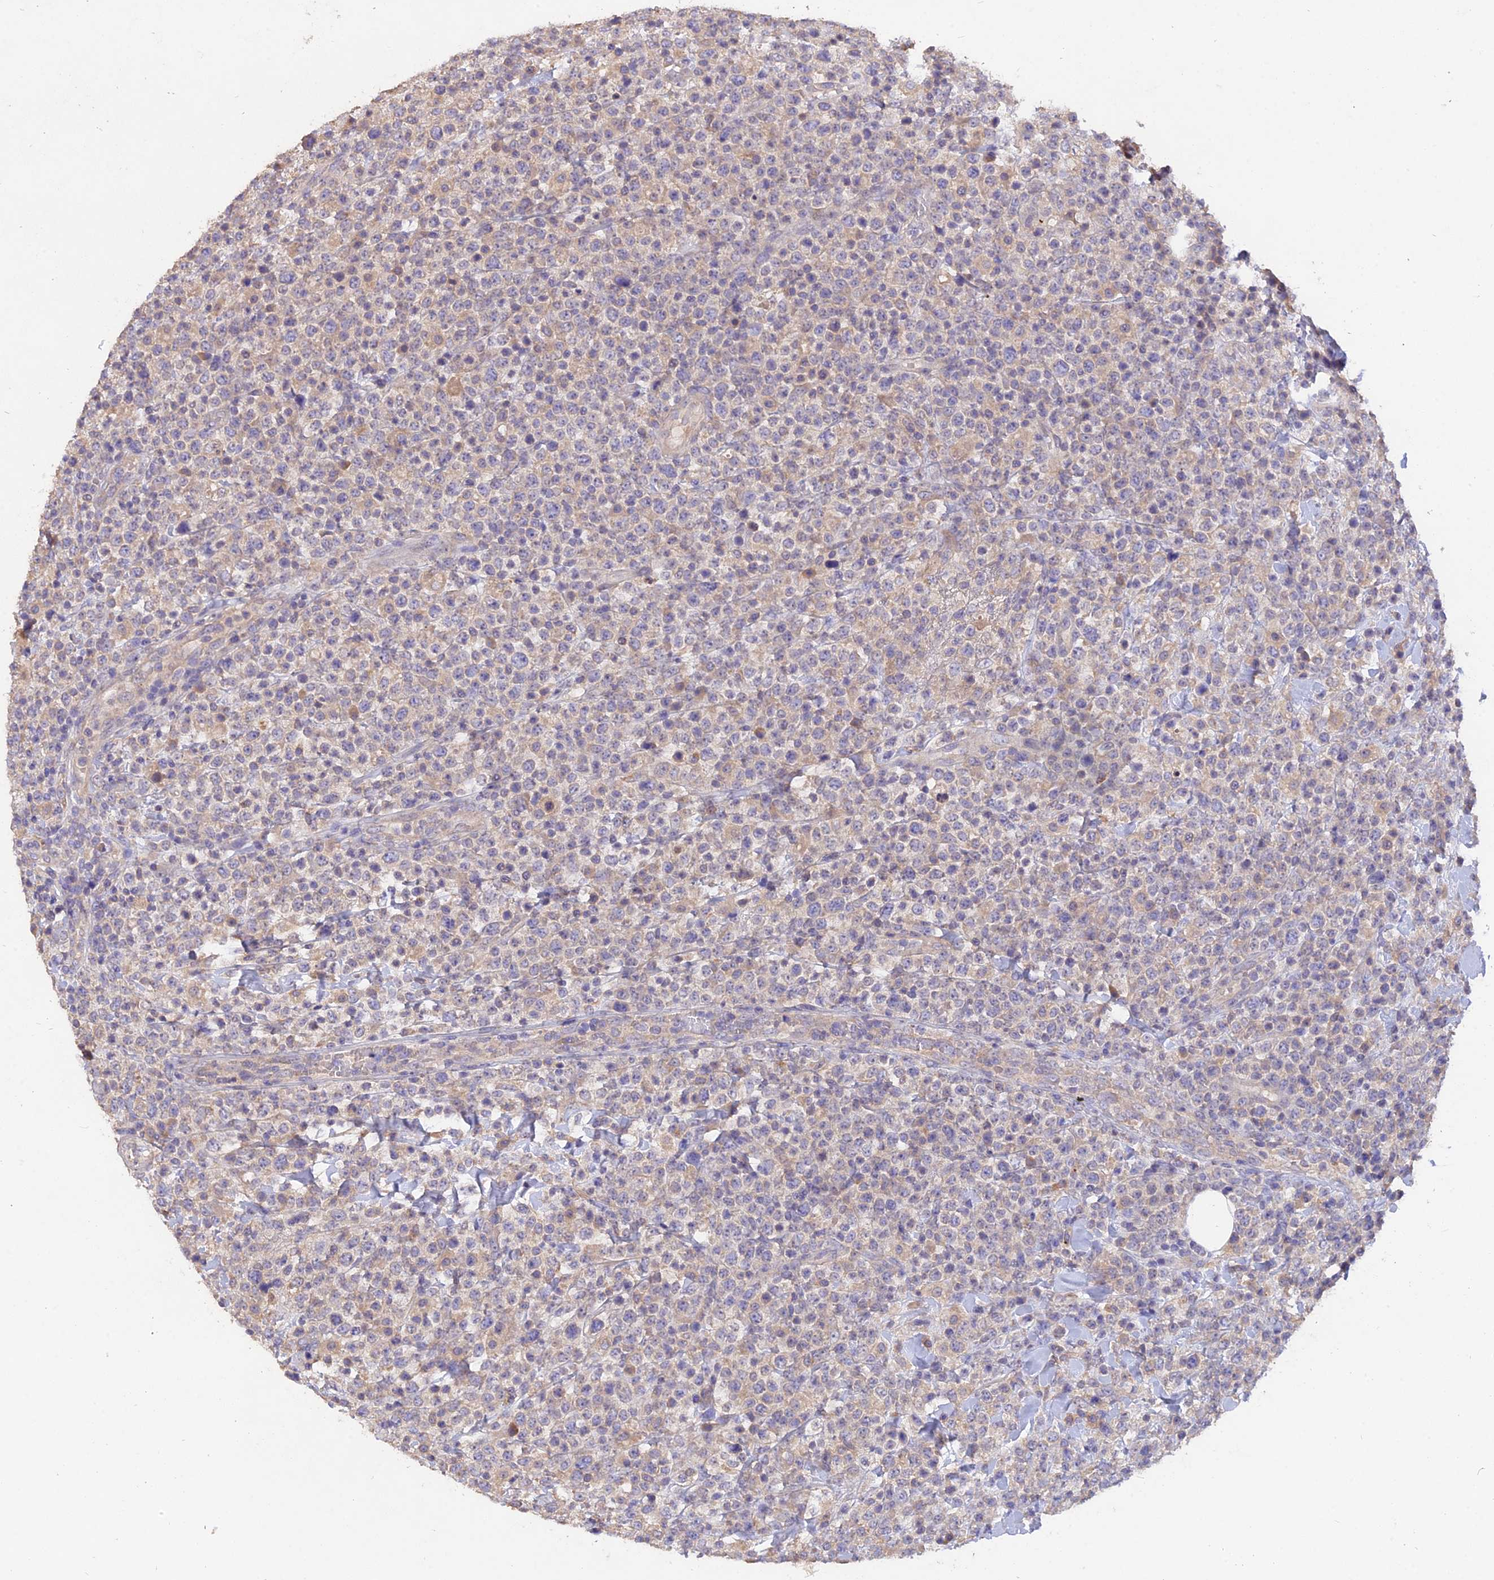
{"staining": {"intensity": "negative", "quantity": "none", "location": "none"}, "tissue": "lymphoma", "cell_type": "Tumor cells", "image_type": "cancer", "snomed": [{"axis": "morphology", "description": "Malignant lymphoma, non-Hodgkin's type, High grade"}, {"axis": "topography", "description": "Colon"}], "caption": "The histopathology image reveals no significant staining in tumor cells of lymphoma.", "gene": "SLC26A4", "patient": {"sex": "female", "age": 53}}